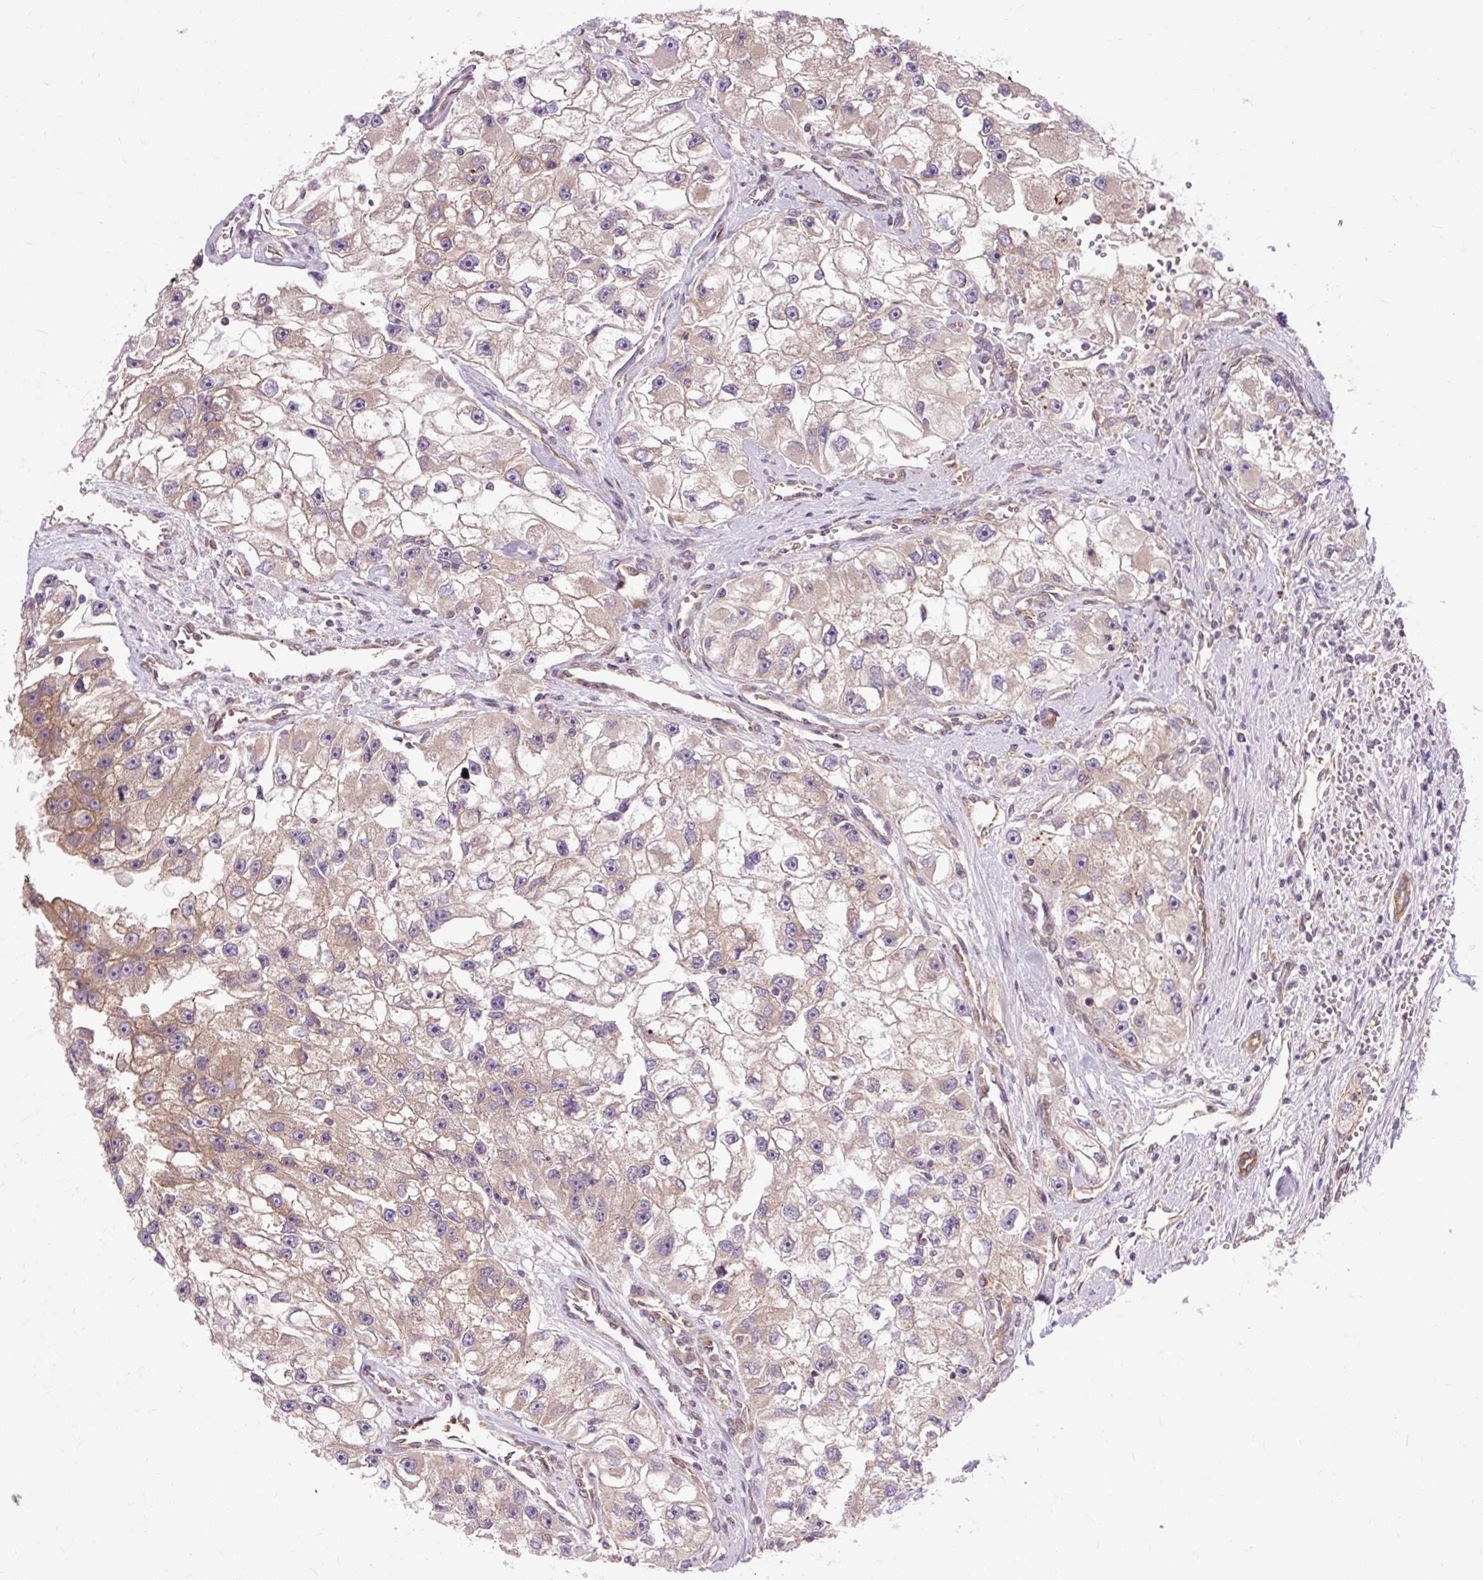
{"staining": {"intensity": "moderate", "quantity": "<25%", "location": "cytoplasmic/membranous"}, "tissue": "renal cancer", "cell_type": "Tumor cells", "image_type": "cancer", "snomed": [{"axis": "morphology", "description": "Adenocarcinoma, NOS"}, {"axis": "topography", "description": "Kidney"}], "caption": "This photomicrograph shows renal cancer stained with immunohistochemistry (IHC) to label a protein in brown. The cytoplasmic/membranous of tumor cells show moderate positivity for the protein. Nuclei are counter-stained blue.", "gene": "CCDC93", "patient": {"sex": "male", "age": 63}}